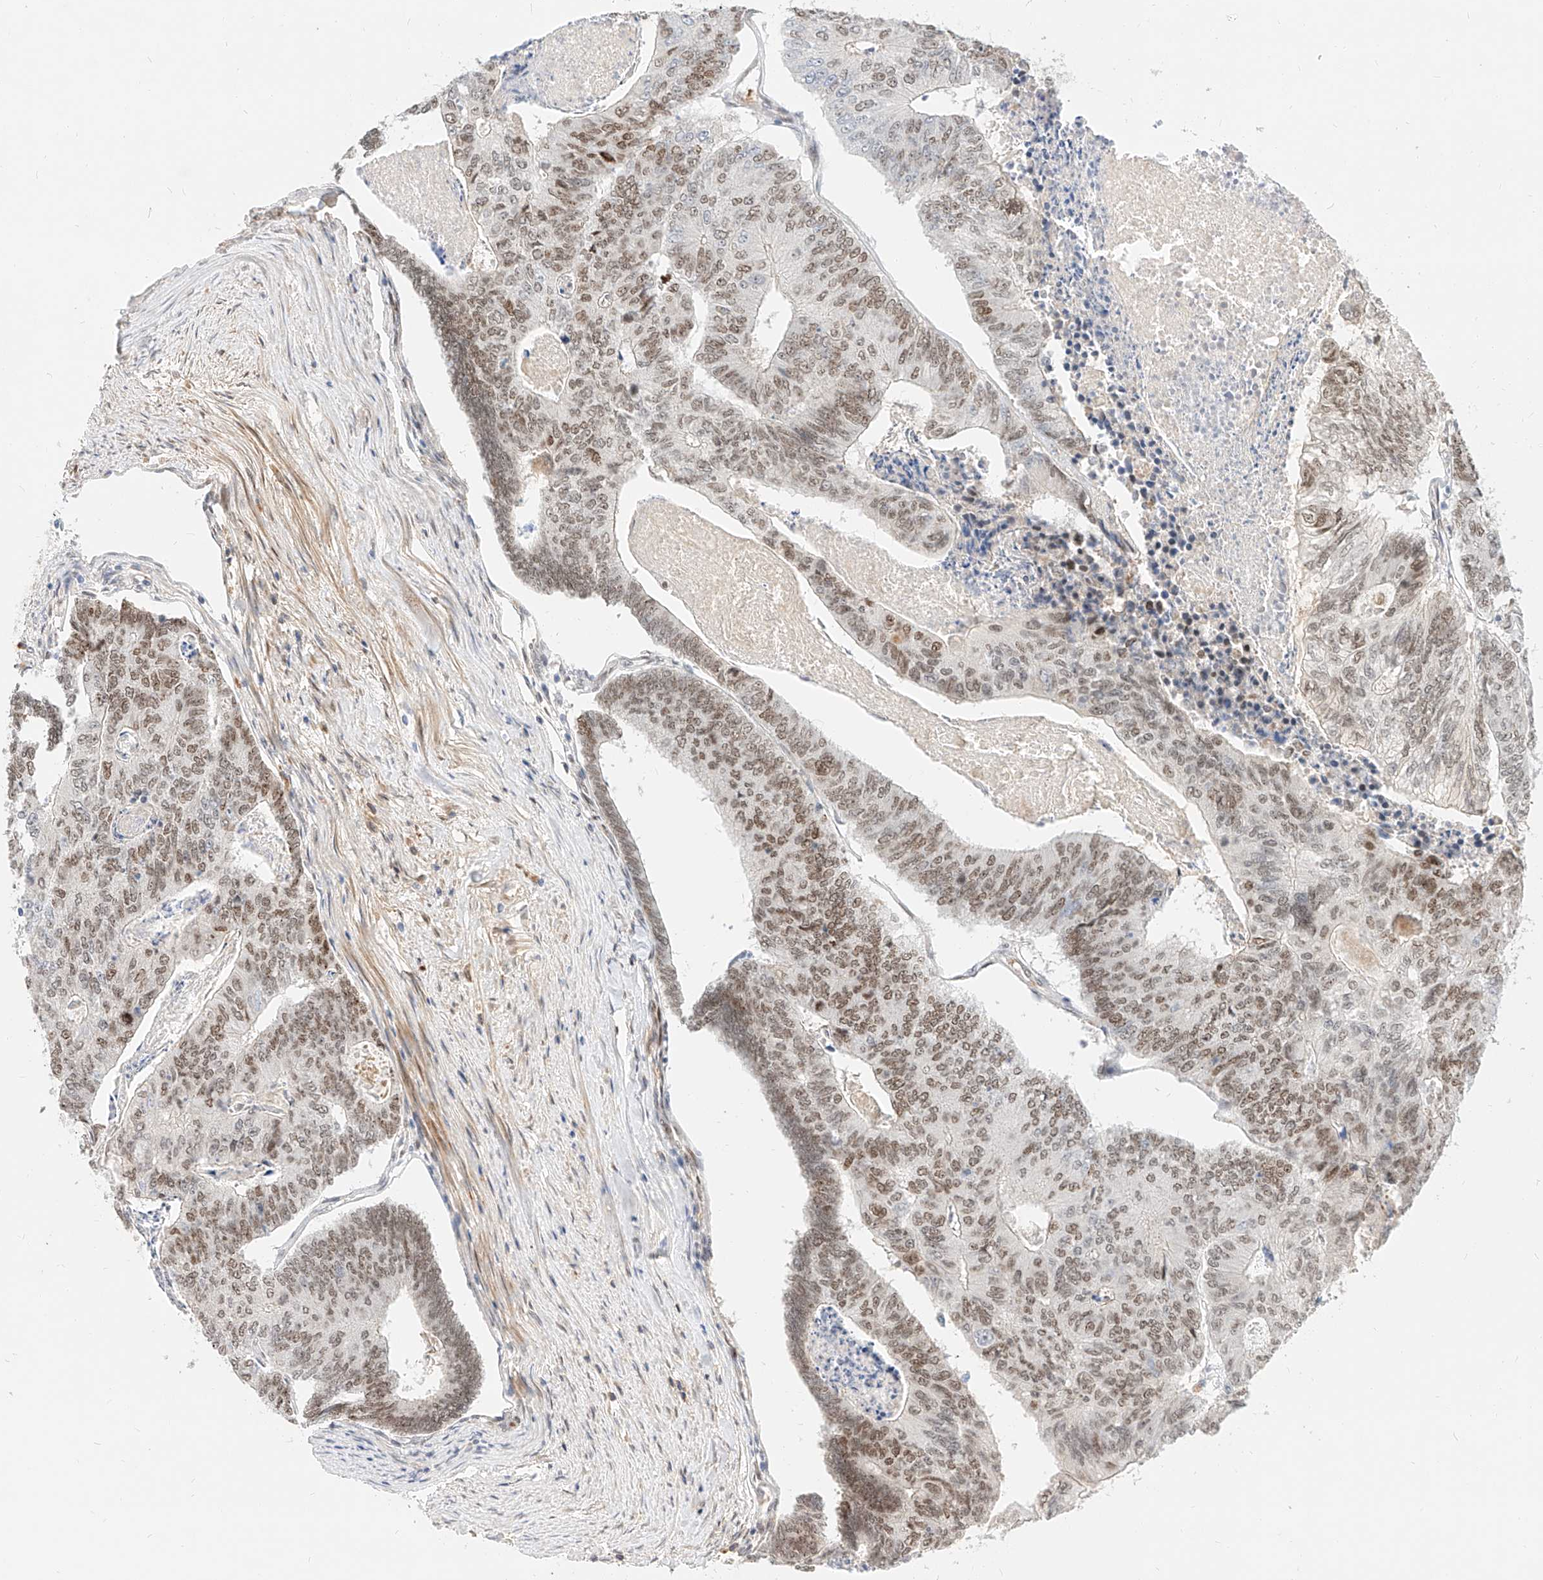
{"staining": {"intensity": "moderate", "quantity": ">75%", "location": "nuclear"}, "tissue": "colorectal cancer", "cell_type": "Tumor cells", "image_type": "cancer", "snomed": [{"axis": "morphology", "description": "Adenocarcinoma, NOS"}, {"axis": "topography", "description": "Colon"}], "caption": "Protein analysis of colorectal cancer tissue displays moderate nuclear expression in about >75% of tumor cells.", "gene": "CBX8", "patient": {"sex": "female", "age": 67}}